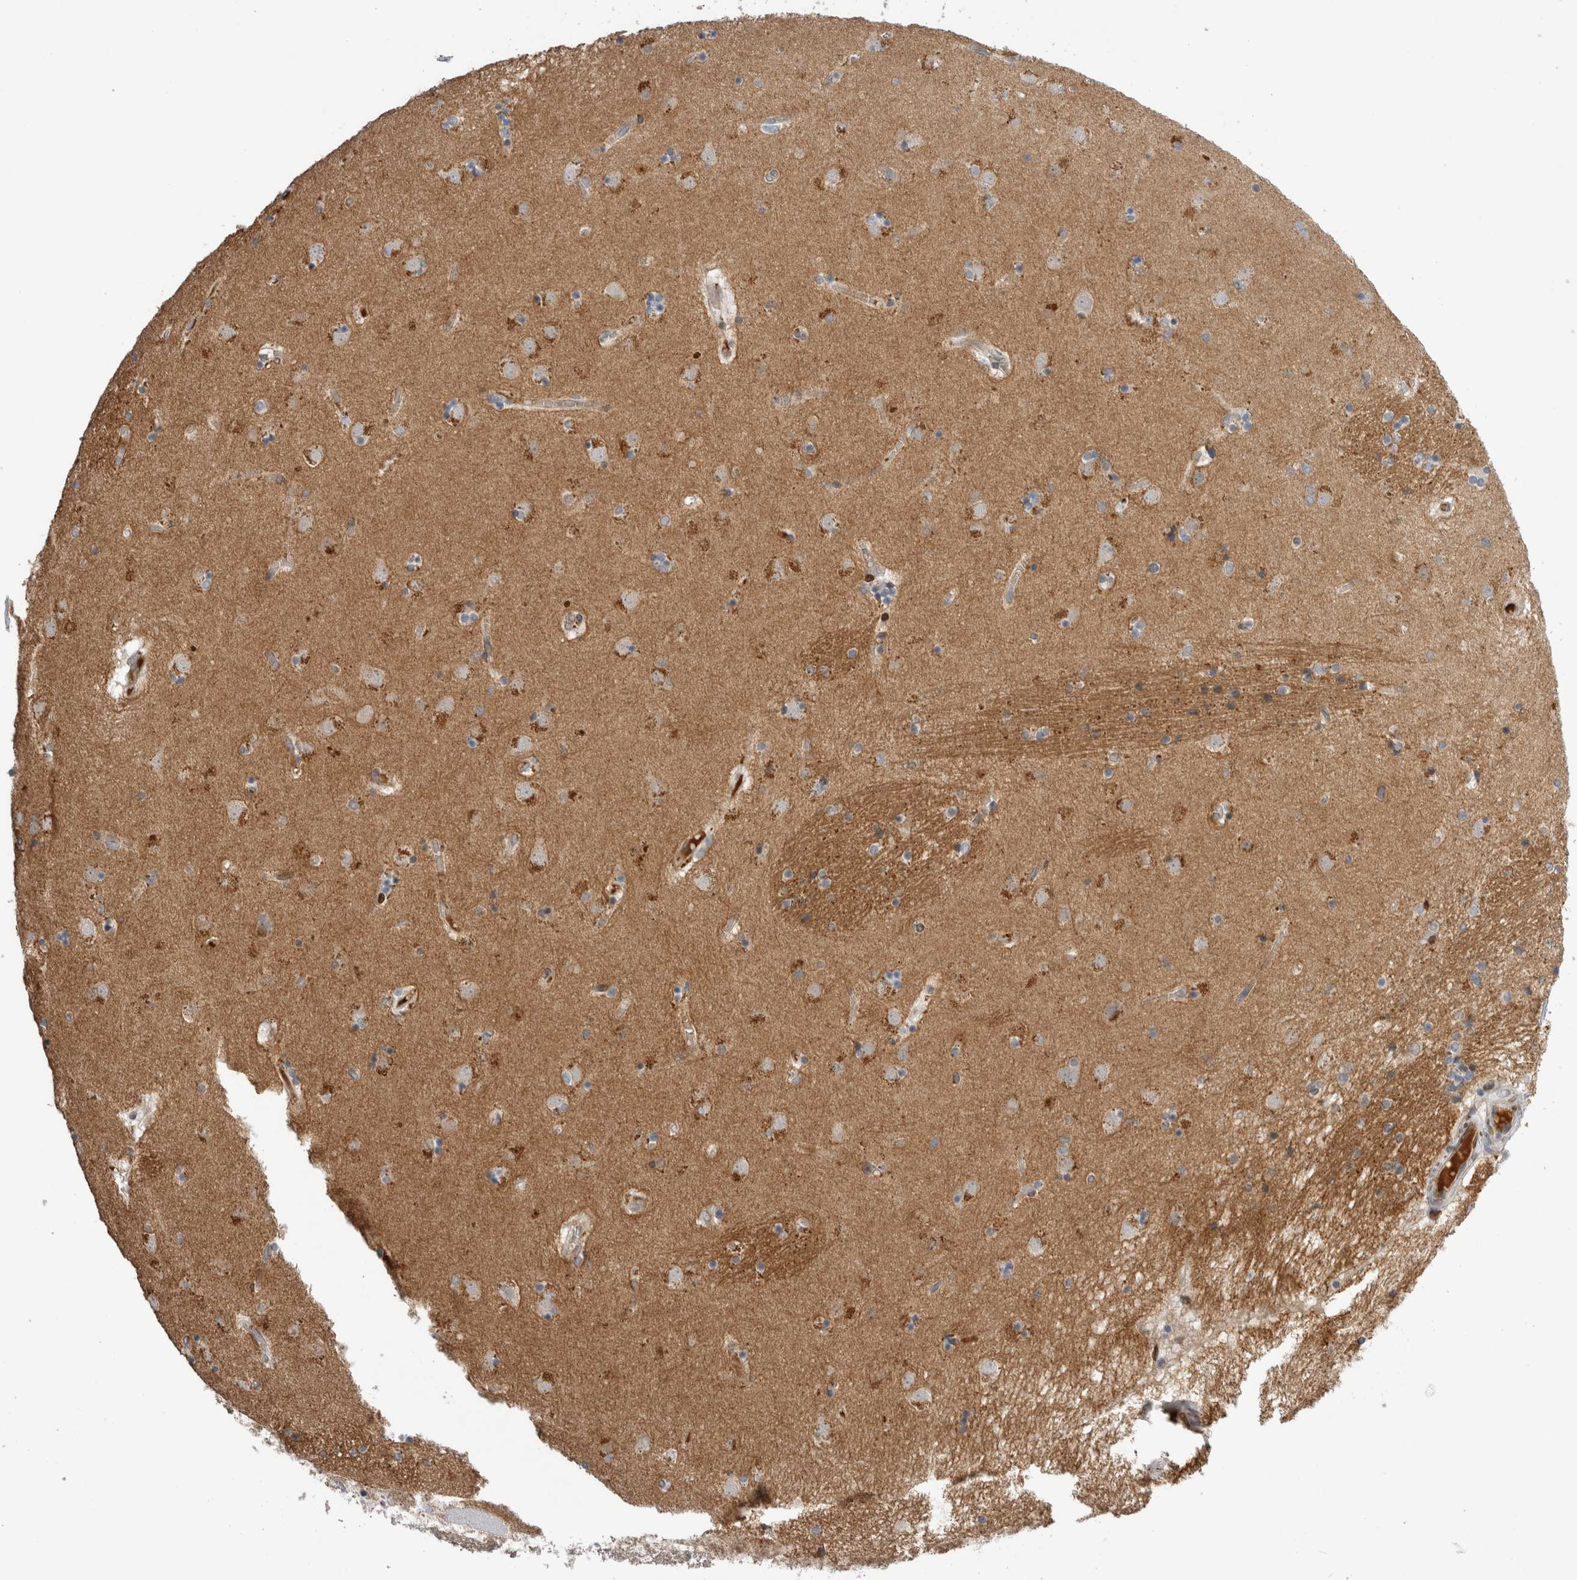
{"staining": {"intensity": "moderate", "quantity": "<25%", "location": "cytoplasmic/membranous"}, "tissue": "caudate", "cell_type": "Glial cells", "image_type": "normal", "snomed": [{"axis": "morphology", "description": "Normal tissue, NOS"}, {"axis": "topography", "description": "Lateral ventricle wall"}], "caption": "Caudate was stained to show a protein in brown. There is low levels of moderate cytoplasmic/membranous staining in approximately <25% of glial cells. The staining was performed using DAB (3,3'-diaminobenzidine) to visualize the protein expression in brown, while the nuclei were stained in blue with hematoxylin (Magnification: 20x).", "gene": "DMTN", "patient": {"sex": "male", "age": 70}}